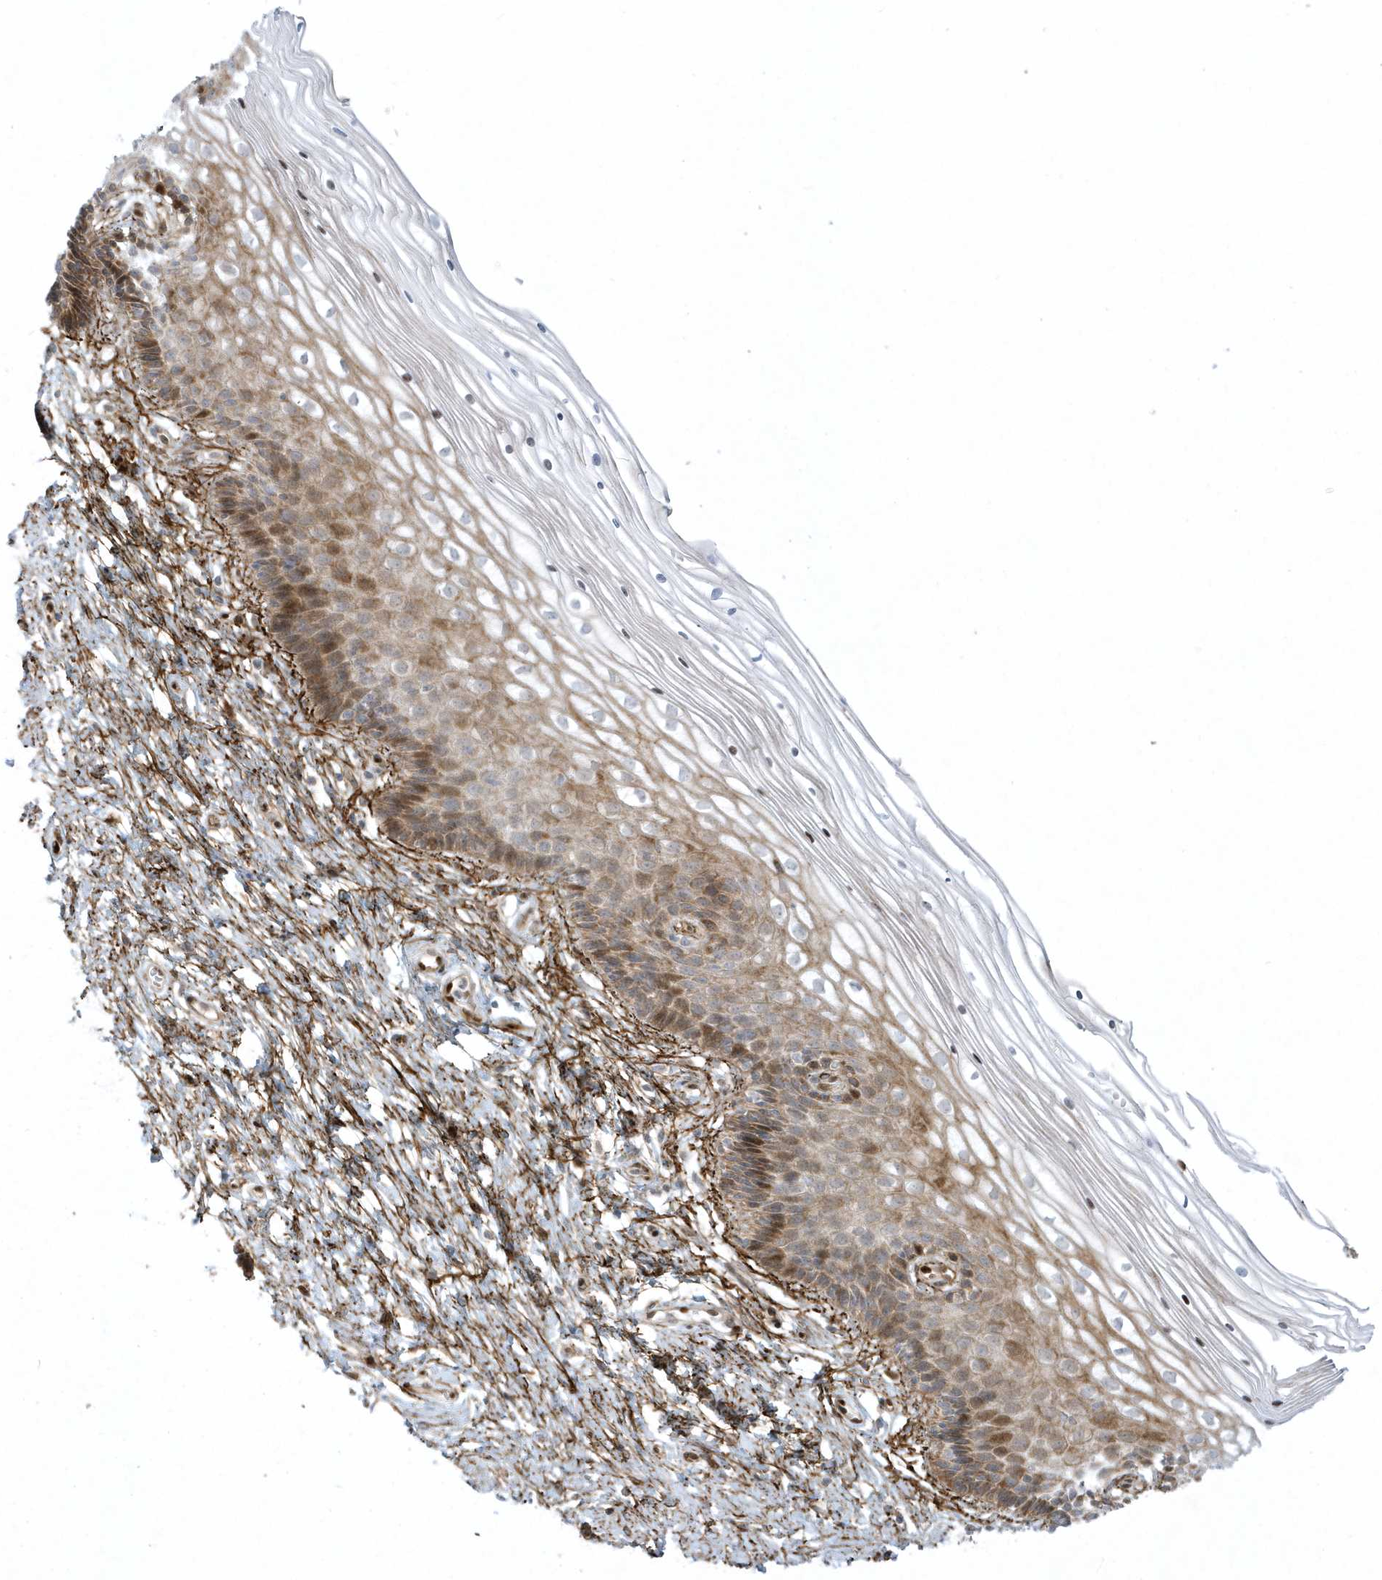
{"staining": {"intensity": "weak", "quantity": "25%-75%", "location": "cytoplasmic/membranous"}, "tissue": "cervix", "cell_type": "Glandular cells", "image_type": "normal", "snomed": [{"axis": "morphology", "description": "Normal tissue, NOS"}, {"axis": "topography", "description": "Cervix"}], "caption": "A brown stain highlights weak cytoplasmic/membranous positivity of a protein in glandular cells of benign human cervix. (Stains: DAB in brown, nuclei in blue, Microscopy: brightfield microscopy at high magnification).", "gene": "MASP2", "patient": {"sex": "female", "age": 33}}